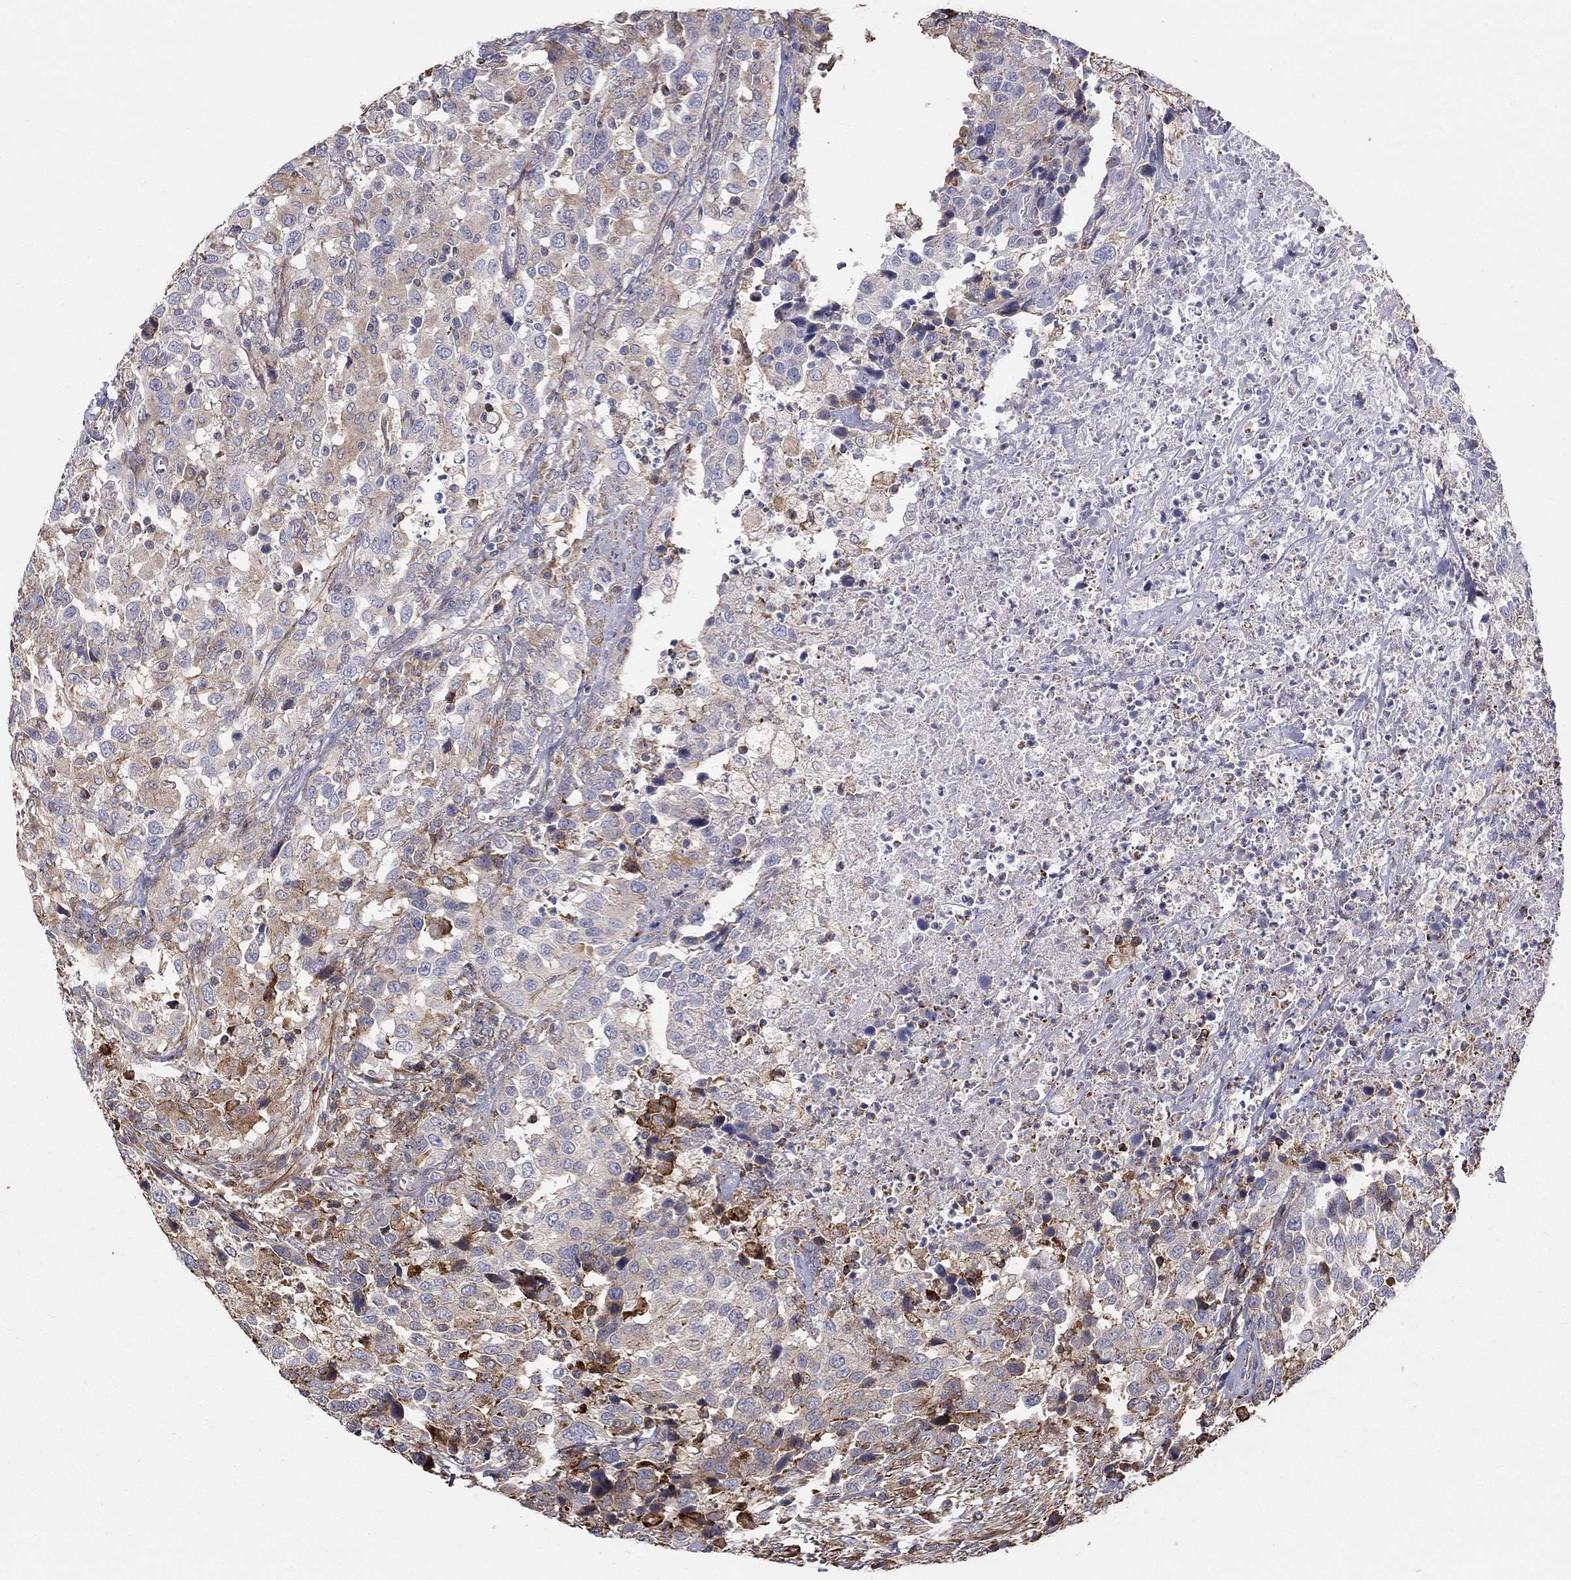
{"staining": {"intensity": "weak", "quantity": "<25%", "location": "cytoplasmic/membranous"}, "tissue": "urothelial cancer", "cell_type": "Tumor cells", "image_type": "cancer", "snomed": [{"axis": "morphology", "description": "Urothelial carcinoma, NOS"}, {"axis": "morphology", "description": "Urothelial carcinoma, High grade"}, {"axis": "topography", "description": "Urinary bladder"}], "caption": "Tumor cells show no significant protein expression in urothelial cancer.", "gene": "NPHP1", "patient": {"sex": "female", "age": 64}}